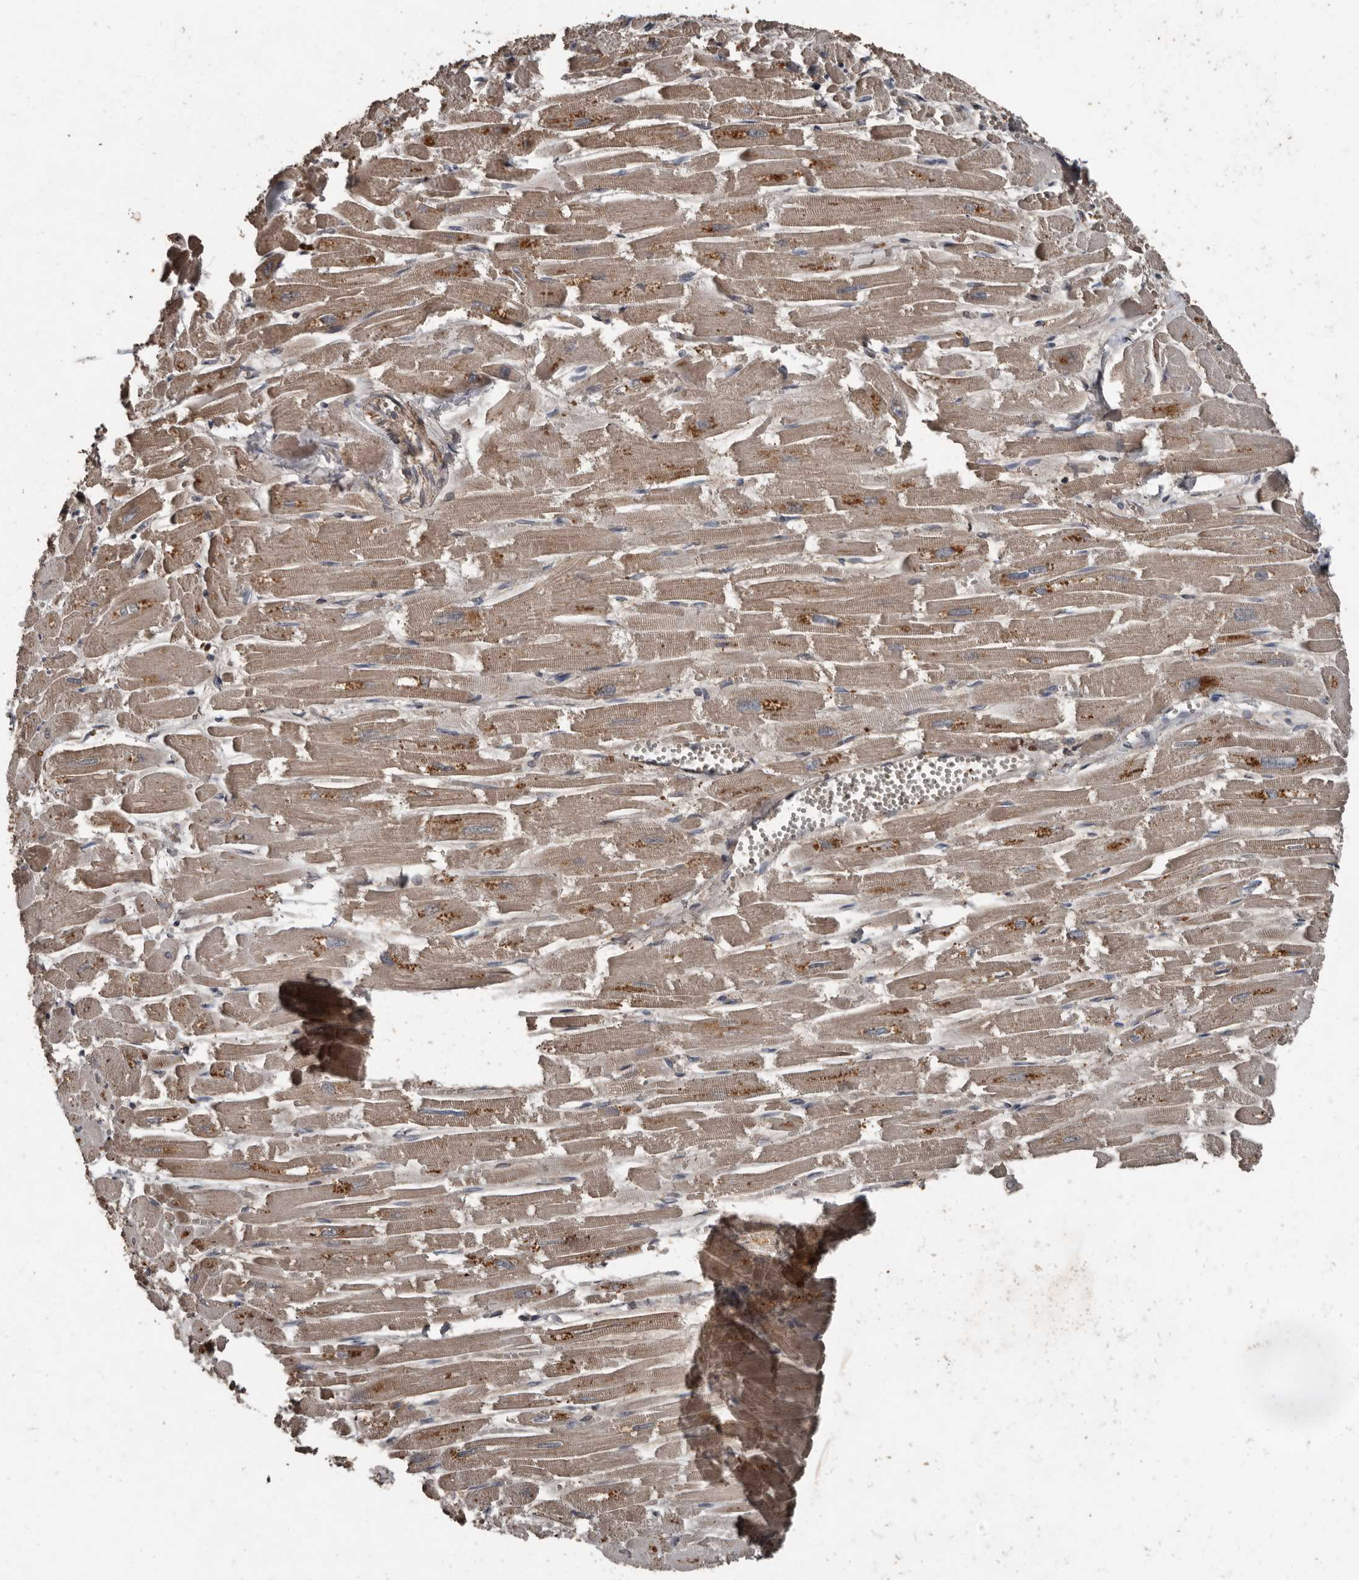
{"staining": {"intensity": "moderate", "quantity": ">75%", "location": "cytoplasmic/membranous,nuclear"}, "tissue": "heart muscle", "cell_type": "Cardiomyocytes", "image_type": "normal", "snomed": [{"axis": "morphology", "description": "Normal tissue, NOS"}, {"axis": "topography", "description": "Heart"}], "caption": "Immunohistochemical staining of unremarkable human heart muscle reveals moderate cytoplasmic/membranous,nuclear protein expression in approximately >75% of cardiomyocytes. (brown staining indicates protein expression, while blue staining denotes nuclei).", "gene": "FSBP", "patient": {"sex": "male", "age": 54}}